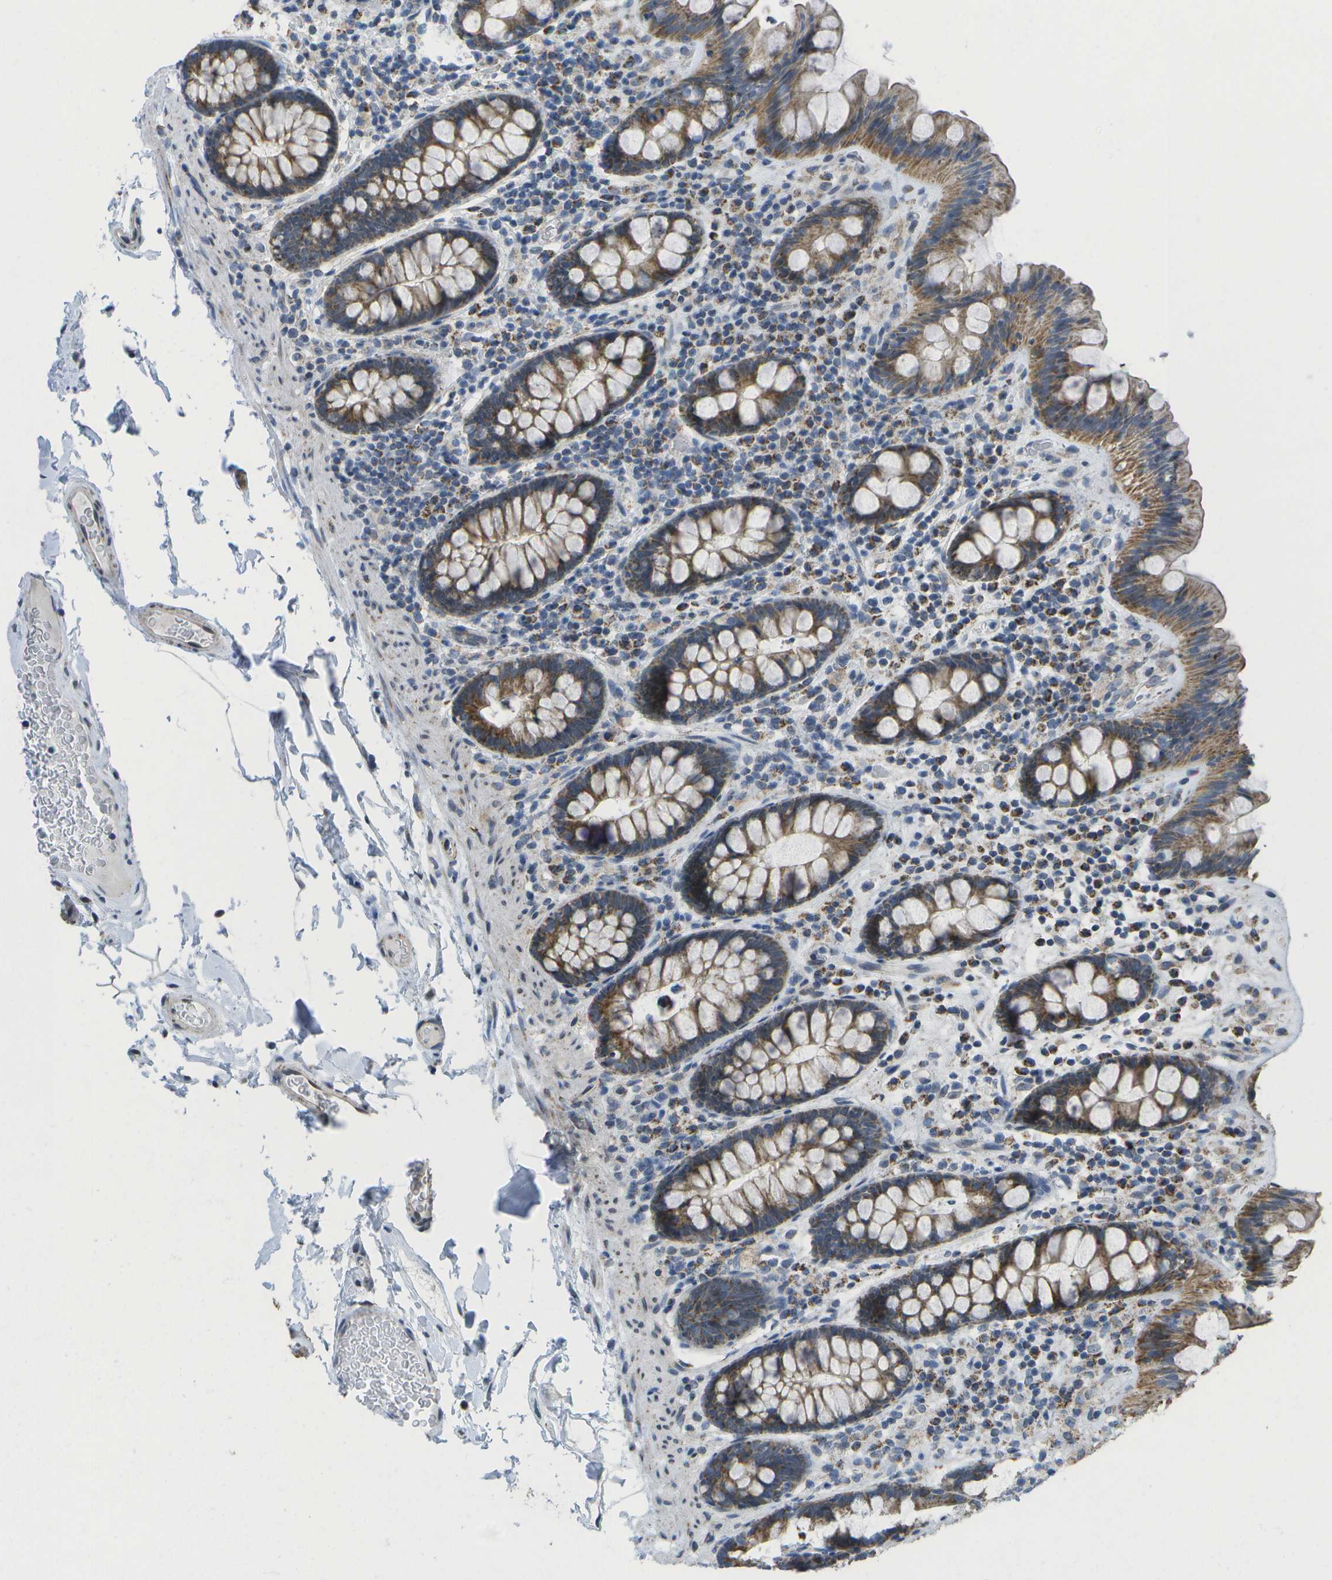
{"staining": {"intensity": "weak", "quantity": ">75%", "location": "cytoplasmic/membranous"}, "tissue": "colon", "cell_type": "Endothelial cells", "image_type": "normal", "snomed": [{"axis": "morphology", "description": "Normal tissue, NOS"}, {"axis": "topography", "description": "Colon"}], "caption": "IHC (DAB) staining of benign human colon reveals weak cytoplasmic/membranous protein staining in approximately >75% of endothelial cells.", "gene": "TMEM223", "patient": {"sex": "female", "age": 80}}